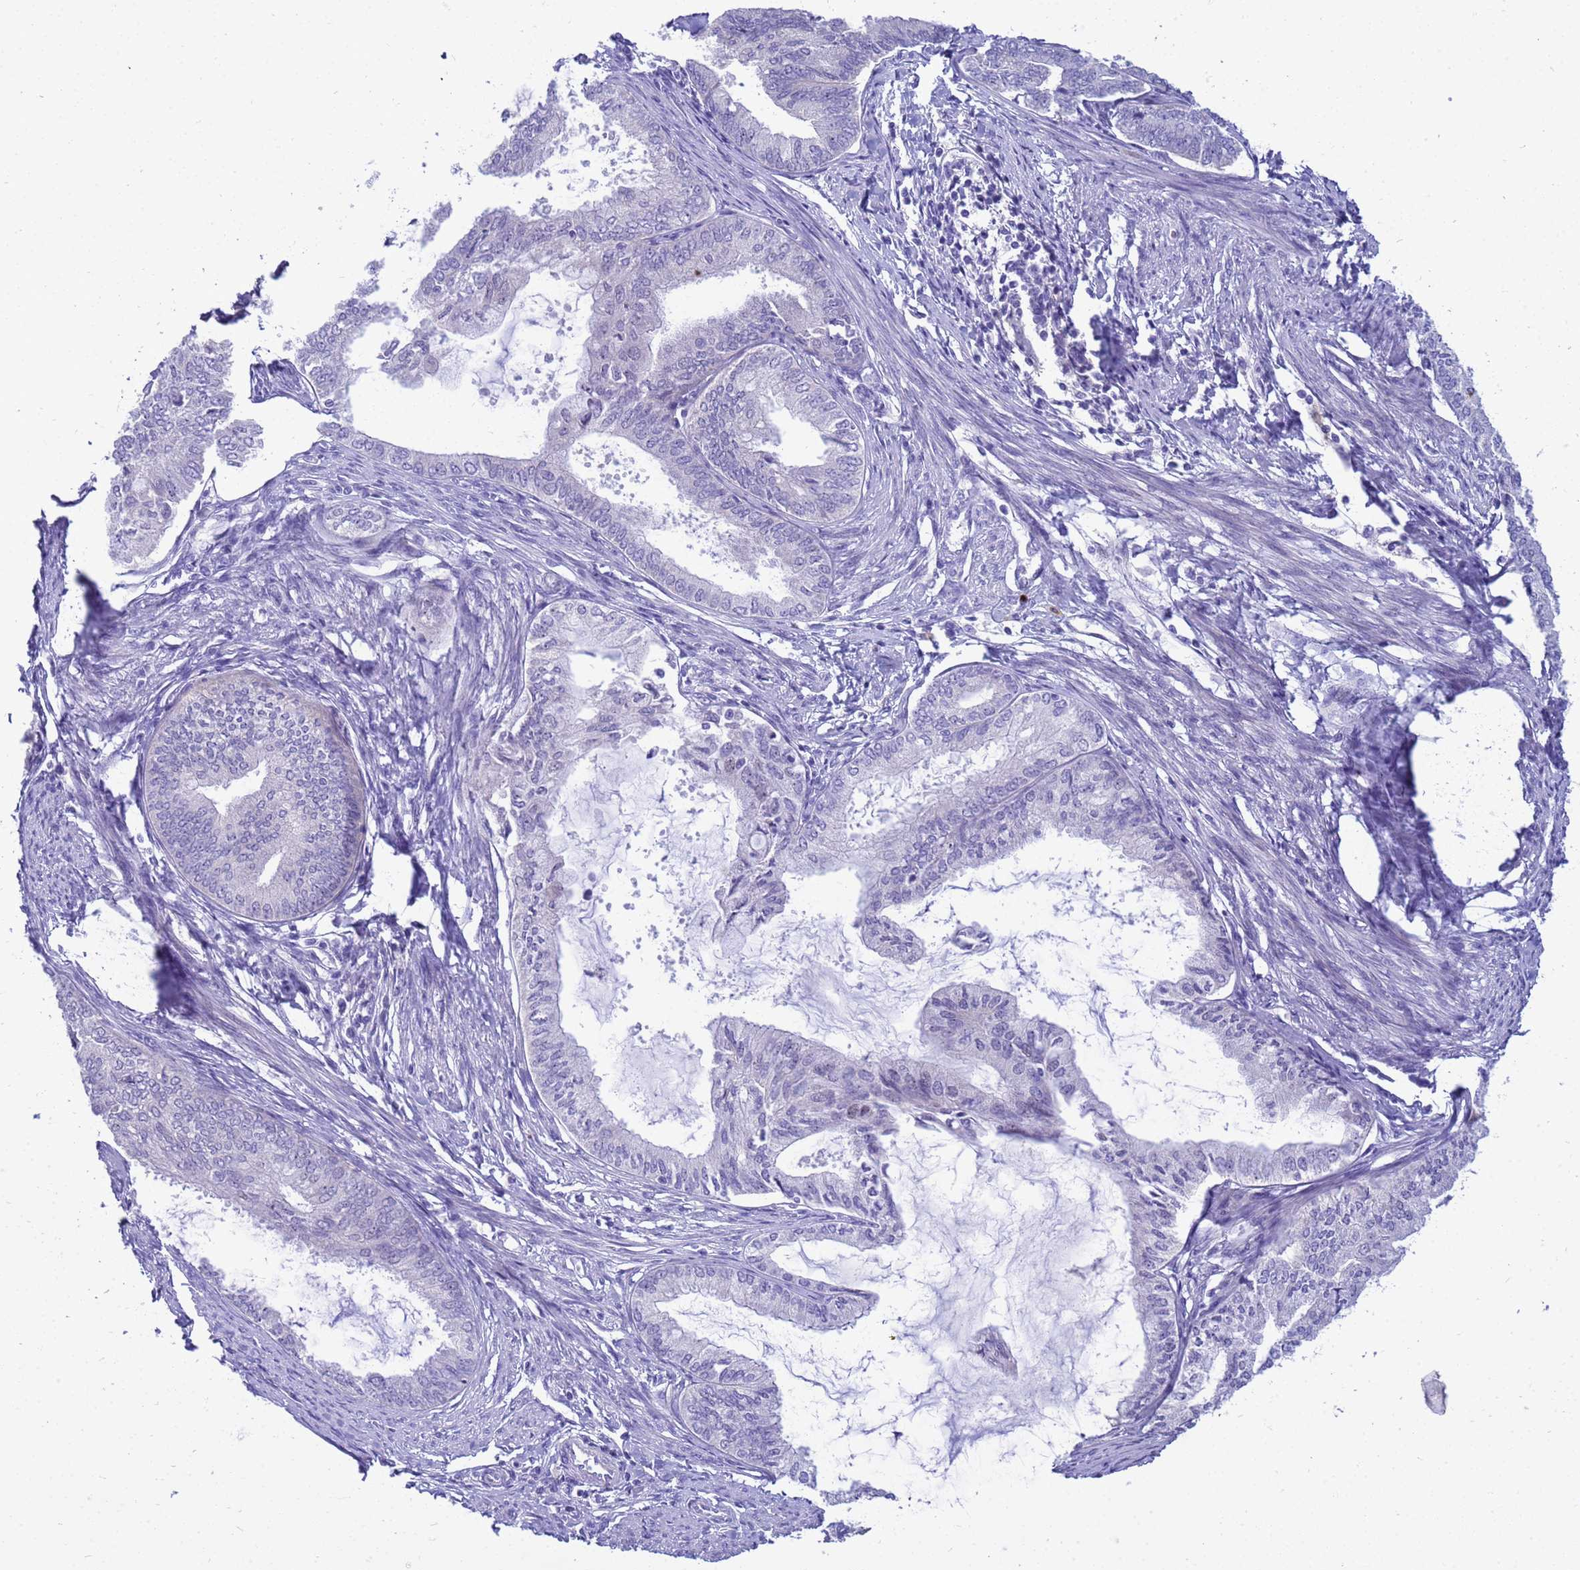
{"staining": {"intensity": "negative", "quantity": "none", "location": "none"}, "tissue": "endometrial cancer", "cell_type": "Tumor cells", "image_type": "cancer", "snomed": [{"axis": "morphology", "description": "Adenocarcinoma, NOS"}, {"axis": "topography", "description": "Endometrium"}], "caption": "A high-resolution photomicrograph shows IHC staining of endometrial cancer, which demonstrates no significant positivity in tumor cells.", "gene": "LRATD1", "patient": {"sex": "female", "age": 86}}